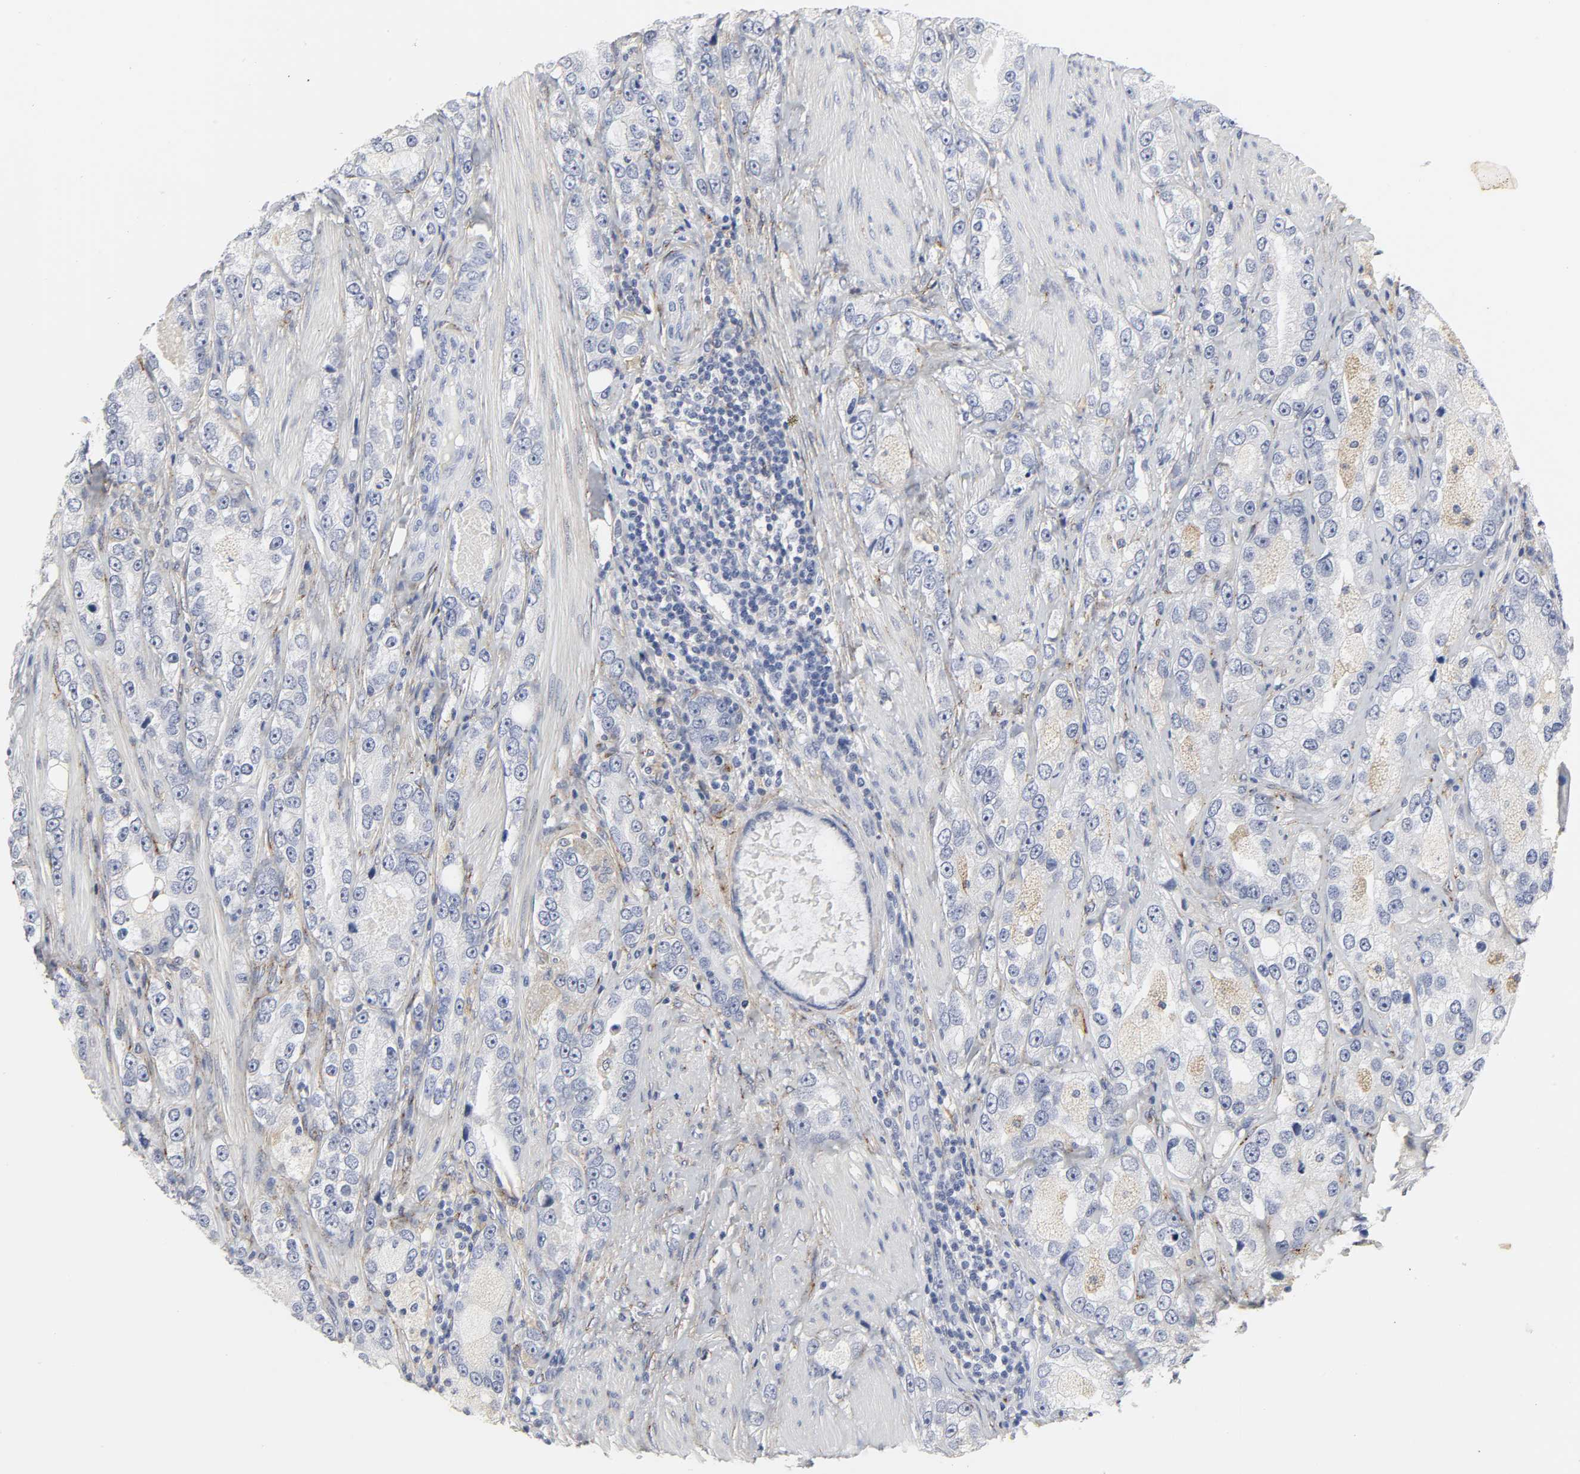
{"staining": {"intensity": "negative", "quantity": "none", "location": "none"}, "tissue": "prostate cancer", "cell_type": "Tumor cells", "image_type": "cancer", "snomed": [{"axis": "morphology", "description": "Adenocarcinoma, High grade"}, {"axis": "topography", "description": "Prostate"}], "caption": "Human prostate cancer (high-grade adenocarcinoma) stained for a protein using immunohistochemistry shows no expression in tumor cells.", "gene": "LRP1", "patient": {"sex": "male", "age": 63}}